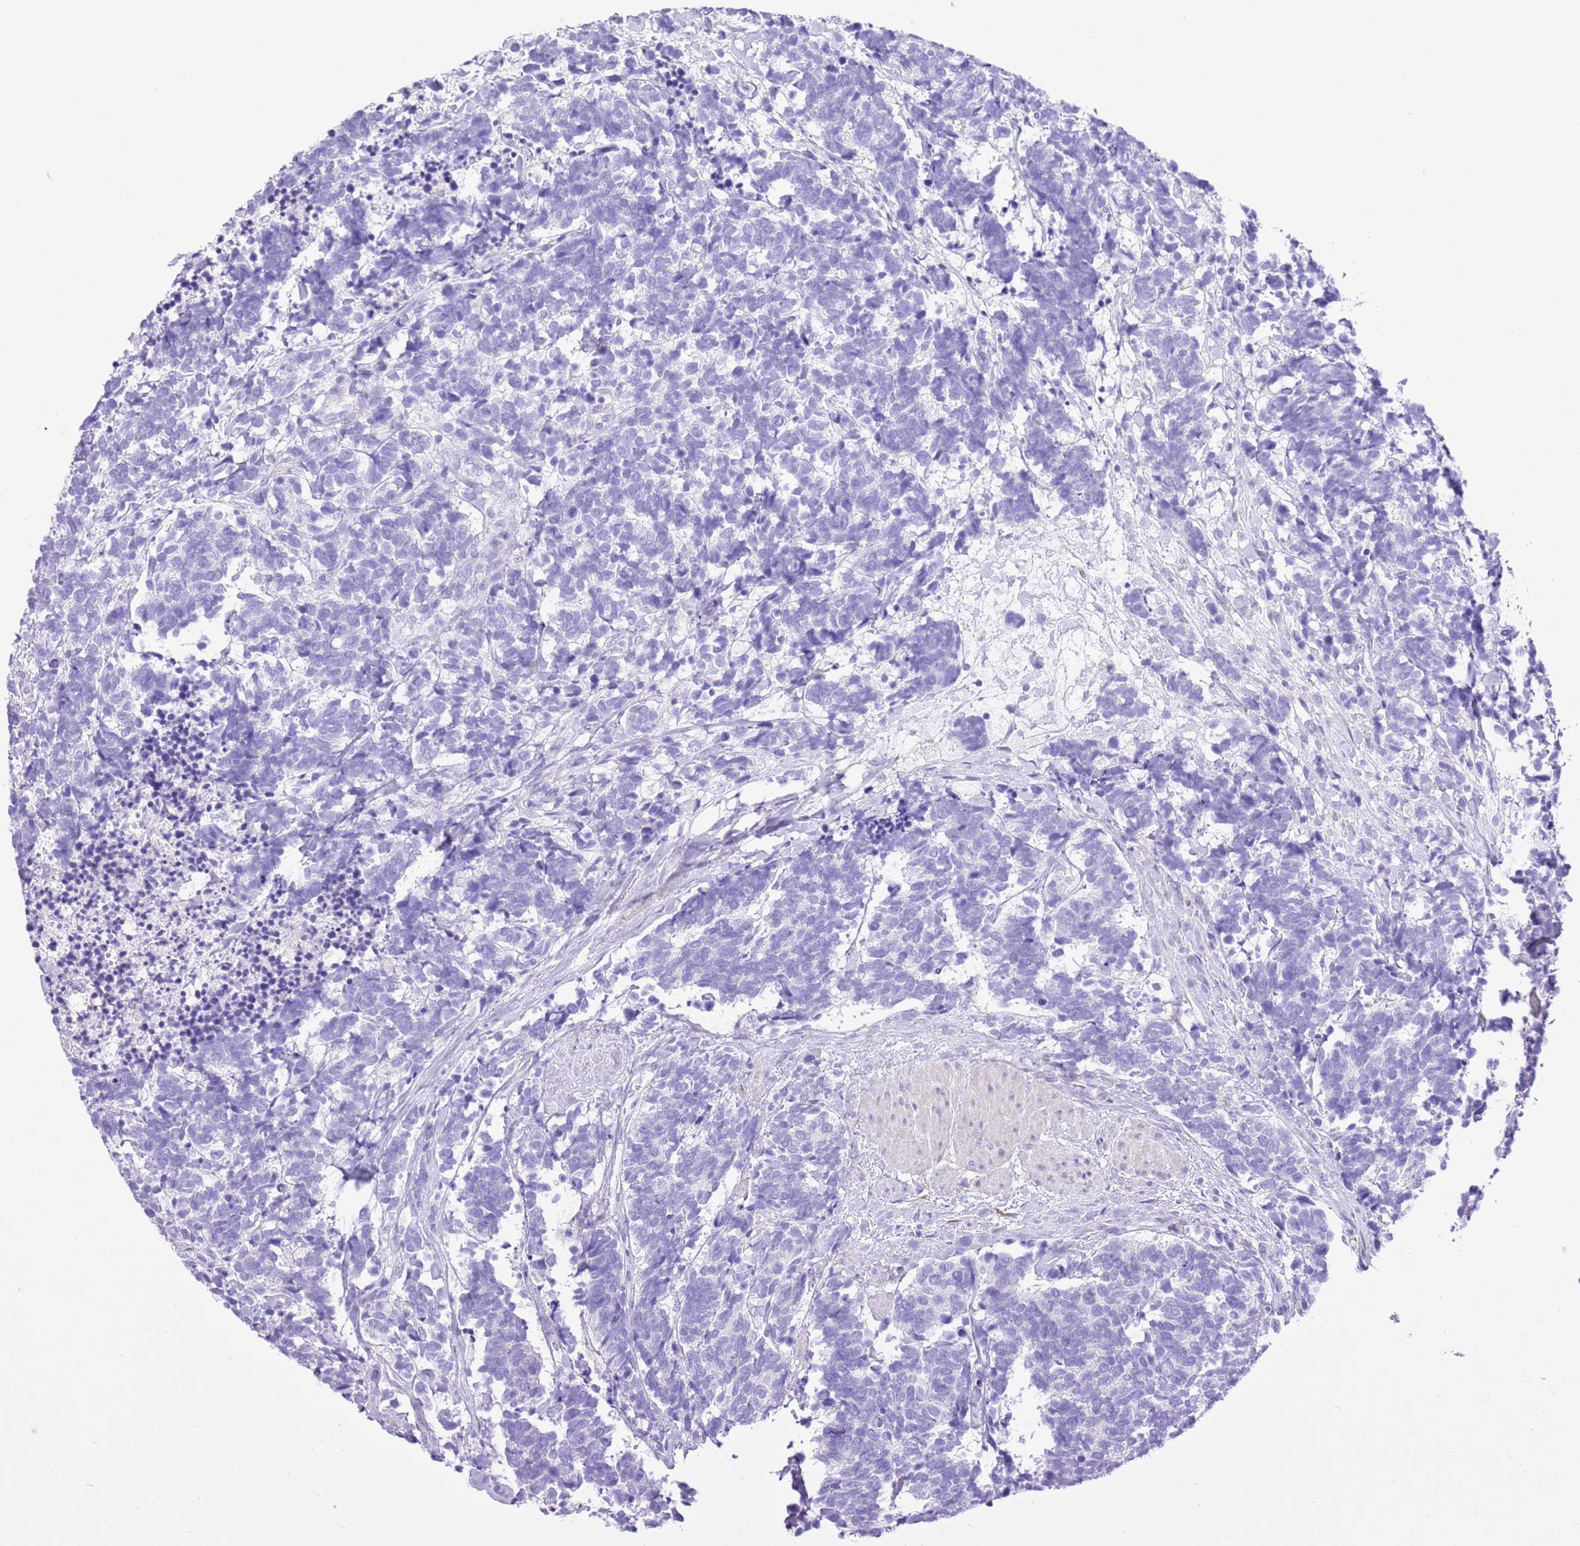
{"staining": {"intensity": "negative", "quantity": "none", "location": "none"}, "tissue": "carcinoid", "cell_type": "Tumor cells", "image_type": "cancer", "snomed": [{"axis": "morphology", "description": "Carcinoma, NOS"}, {"axis": "morphology", "description": "Carcinoid, malignant, NOS"}, {"axis": "topography", "description": "Prostate"}], "caption": "Histopathology image shows no protein staining in tumor cells of carcinoma tissue.", "gene": "AAR2", "patient": {"sex": "male", "age": 57}}